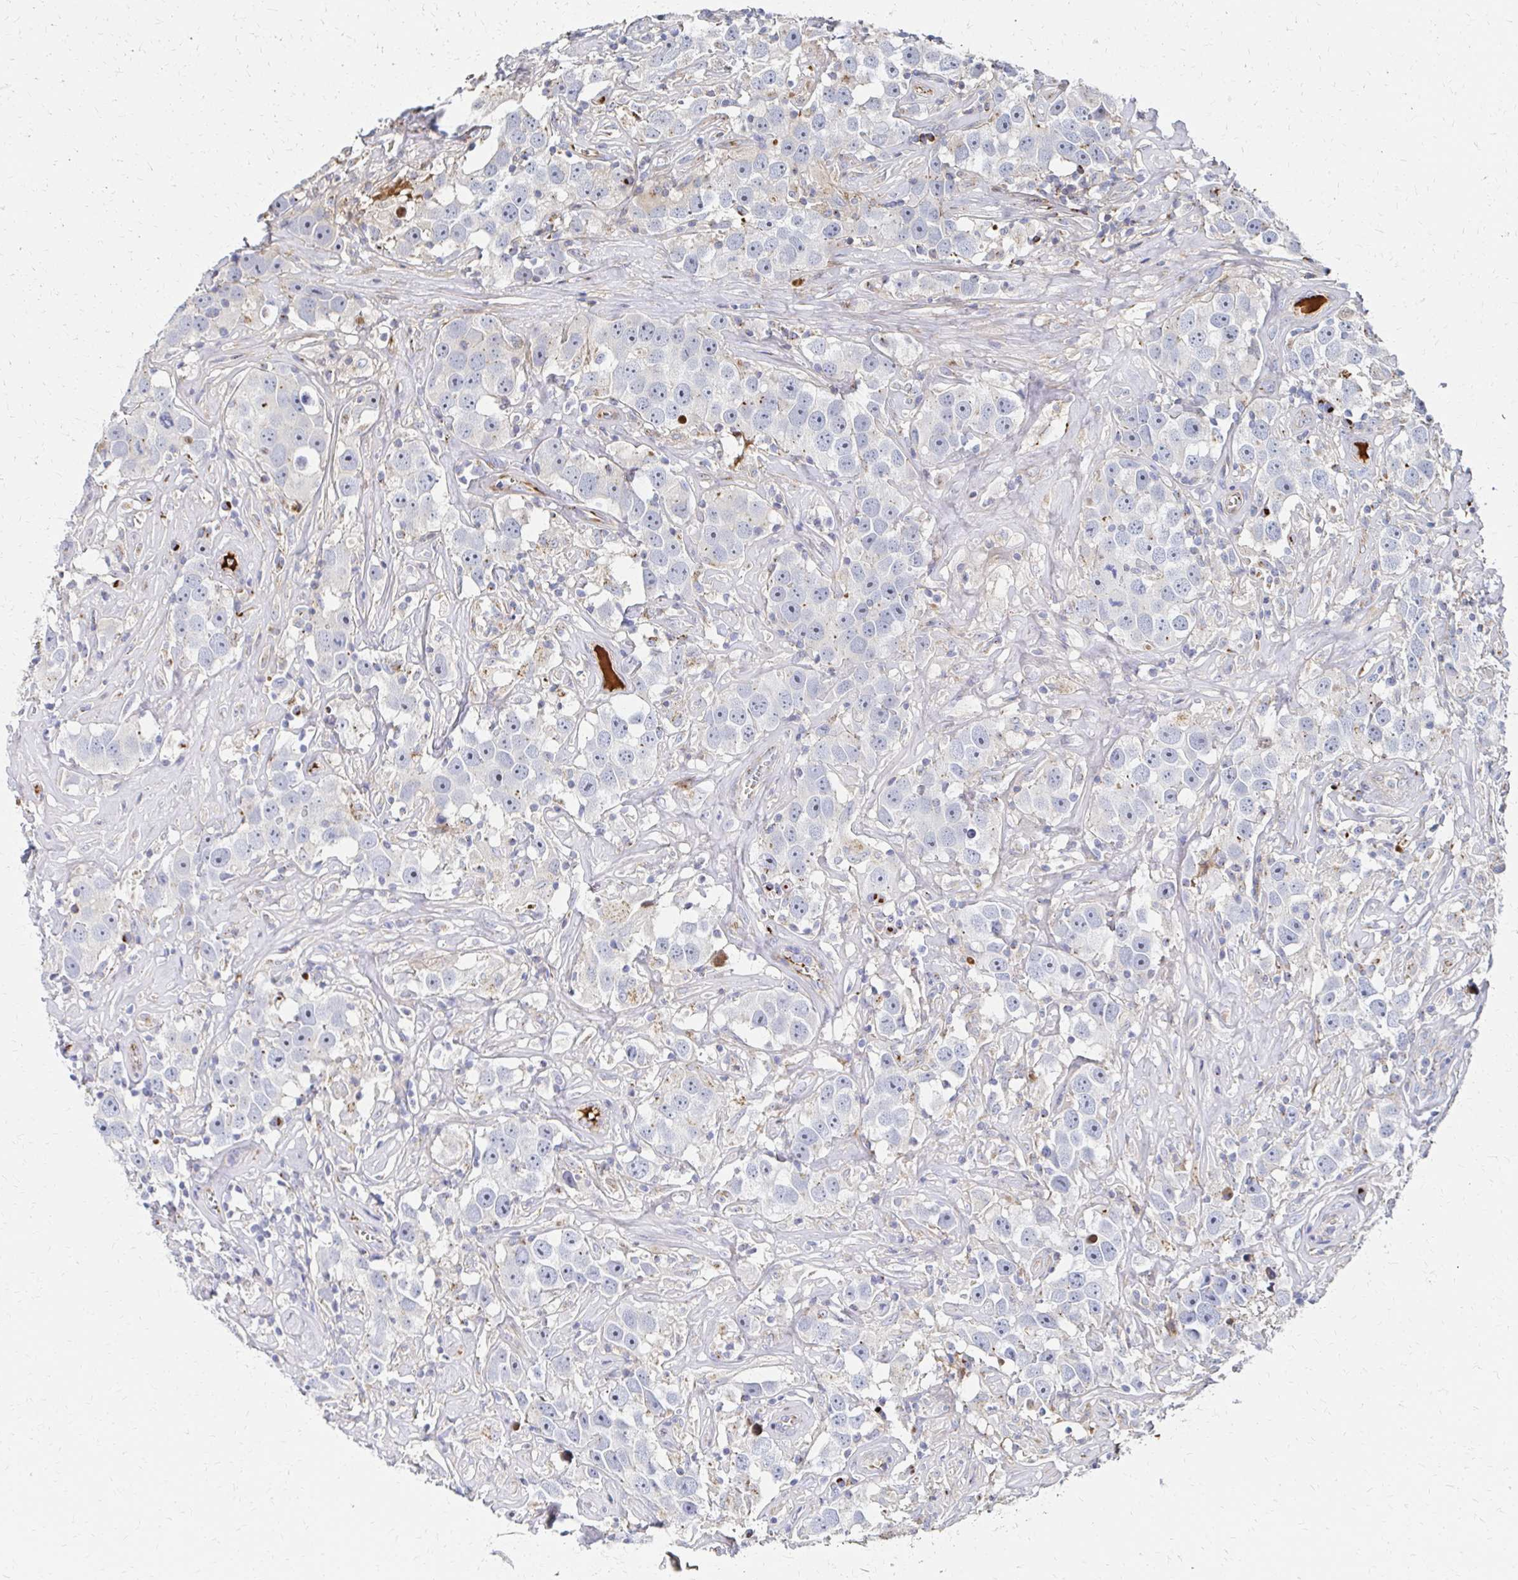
{"staining": {"intensity": "moderate", "quantity": "<25%", "location": "cytoplasmic/membranous"}, "tissue": "testis cancer", "cell_type": "Tumor cells", "image_type": "cancer", "snomed": [{"axis": "morphology", "description": "Seminoma, NOS"}, {"axis": "topography", "description": "Testis"}], "caption": "This is an image of immunohistochemistry (IHC) staining of testis cancer, which shows moderate staining in the cytoplasmic/membranous of tumor cells.", "gene": "MAN1A1", "patient": {"sex": "male", "age": 49}}